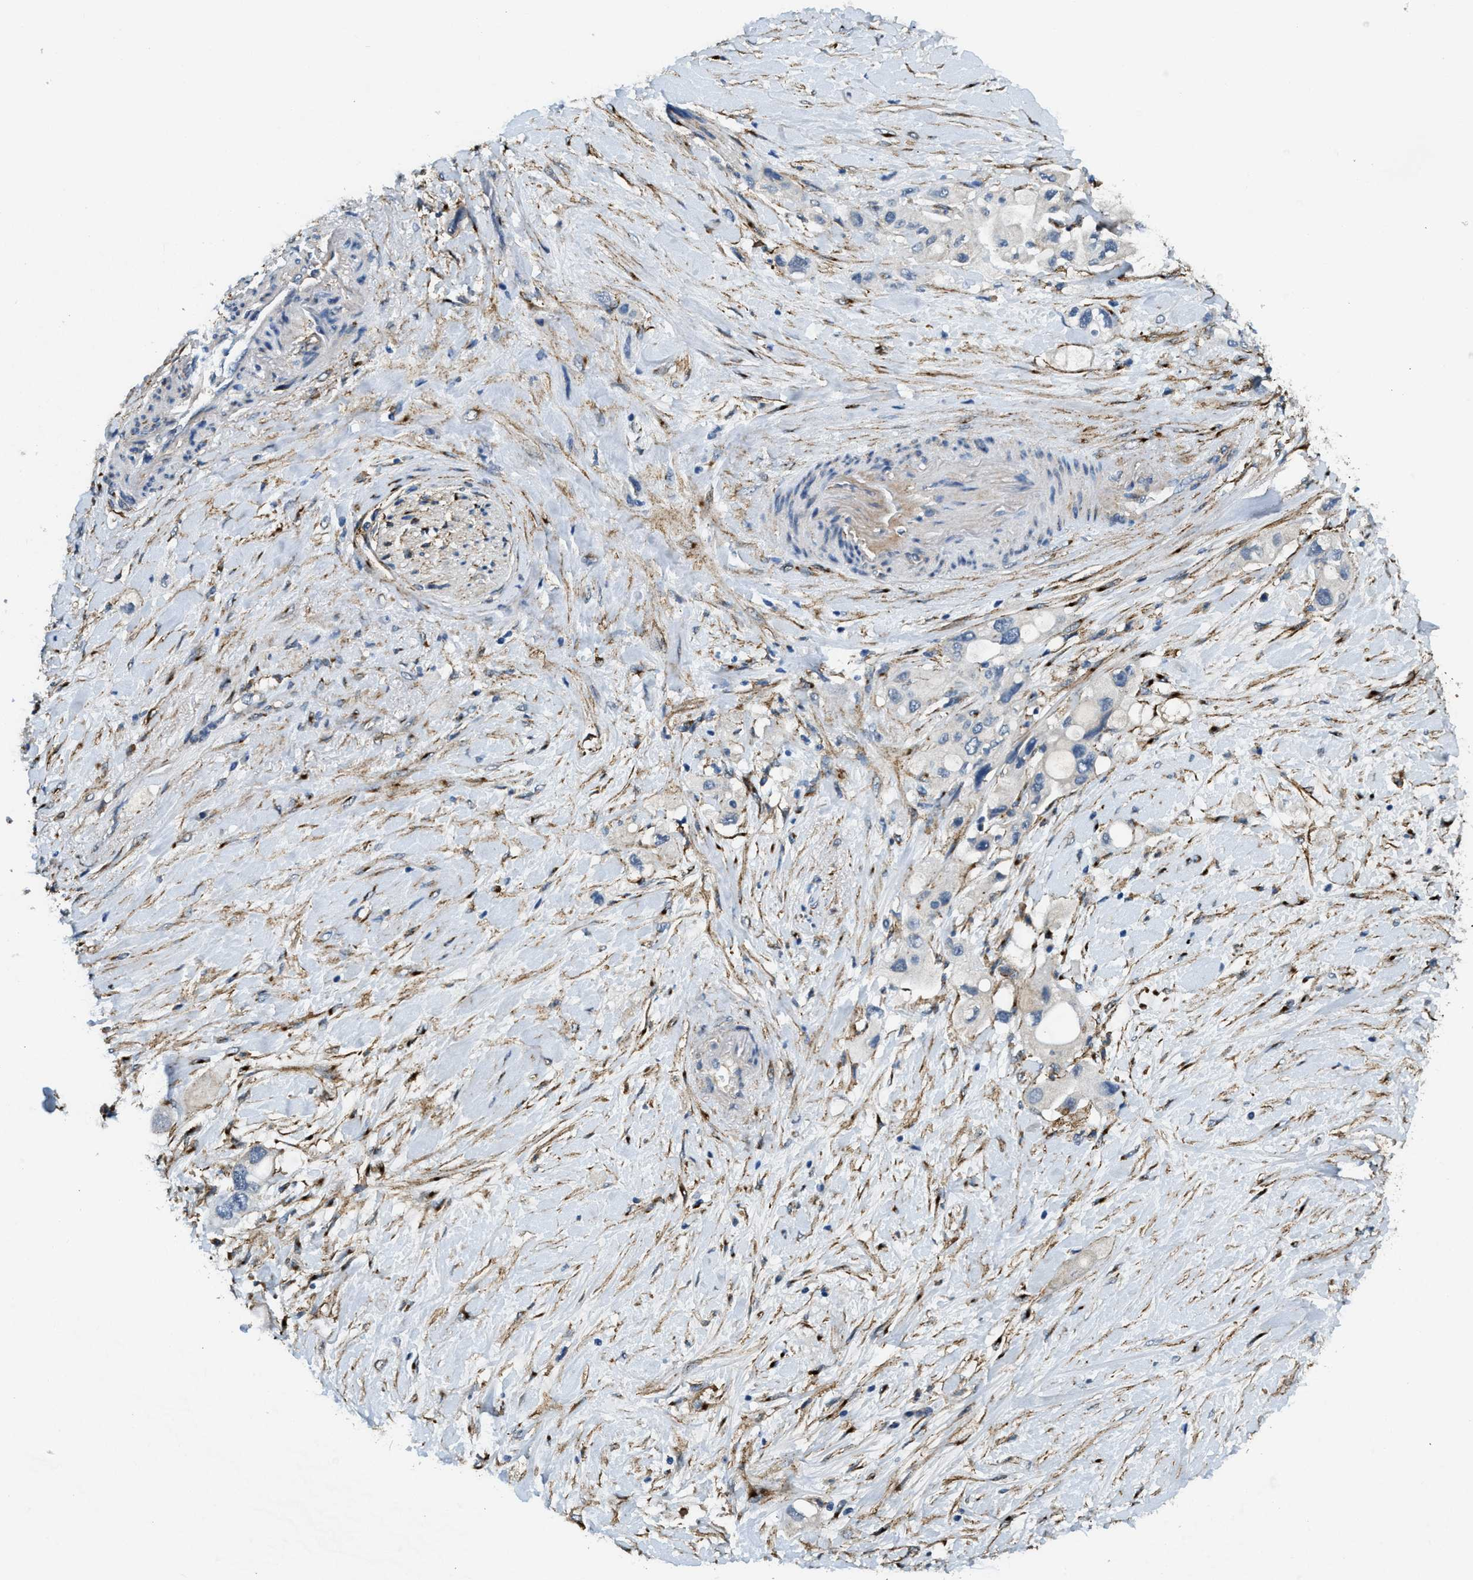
{"staining": {"intensity": "negative", "quantity": "none", "location": "none"}, "tissue": "pancreatic cancer", "cell_type": "Tumor cells", "image_type": "cancer", "snomed": [{"axis": "morphology", "description": "Adenocarcinoma, NOS"}, {"axis": "topography", "description": "Pancreas"}], "caption": "IHC of human pancreatic cancer reveals no staining in tumor cells.", "gene": "LRP1", "patient": {"sex": "female", "age": 56}}